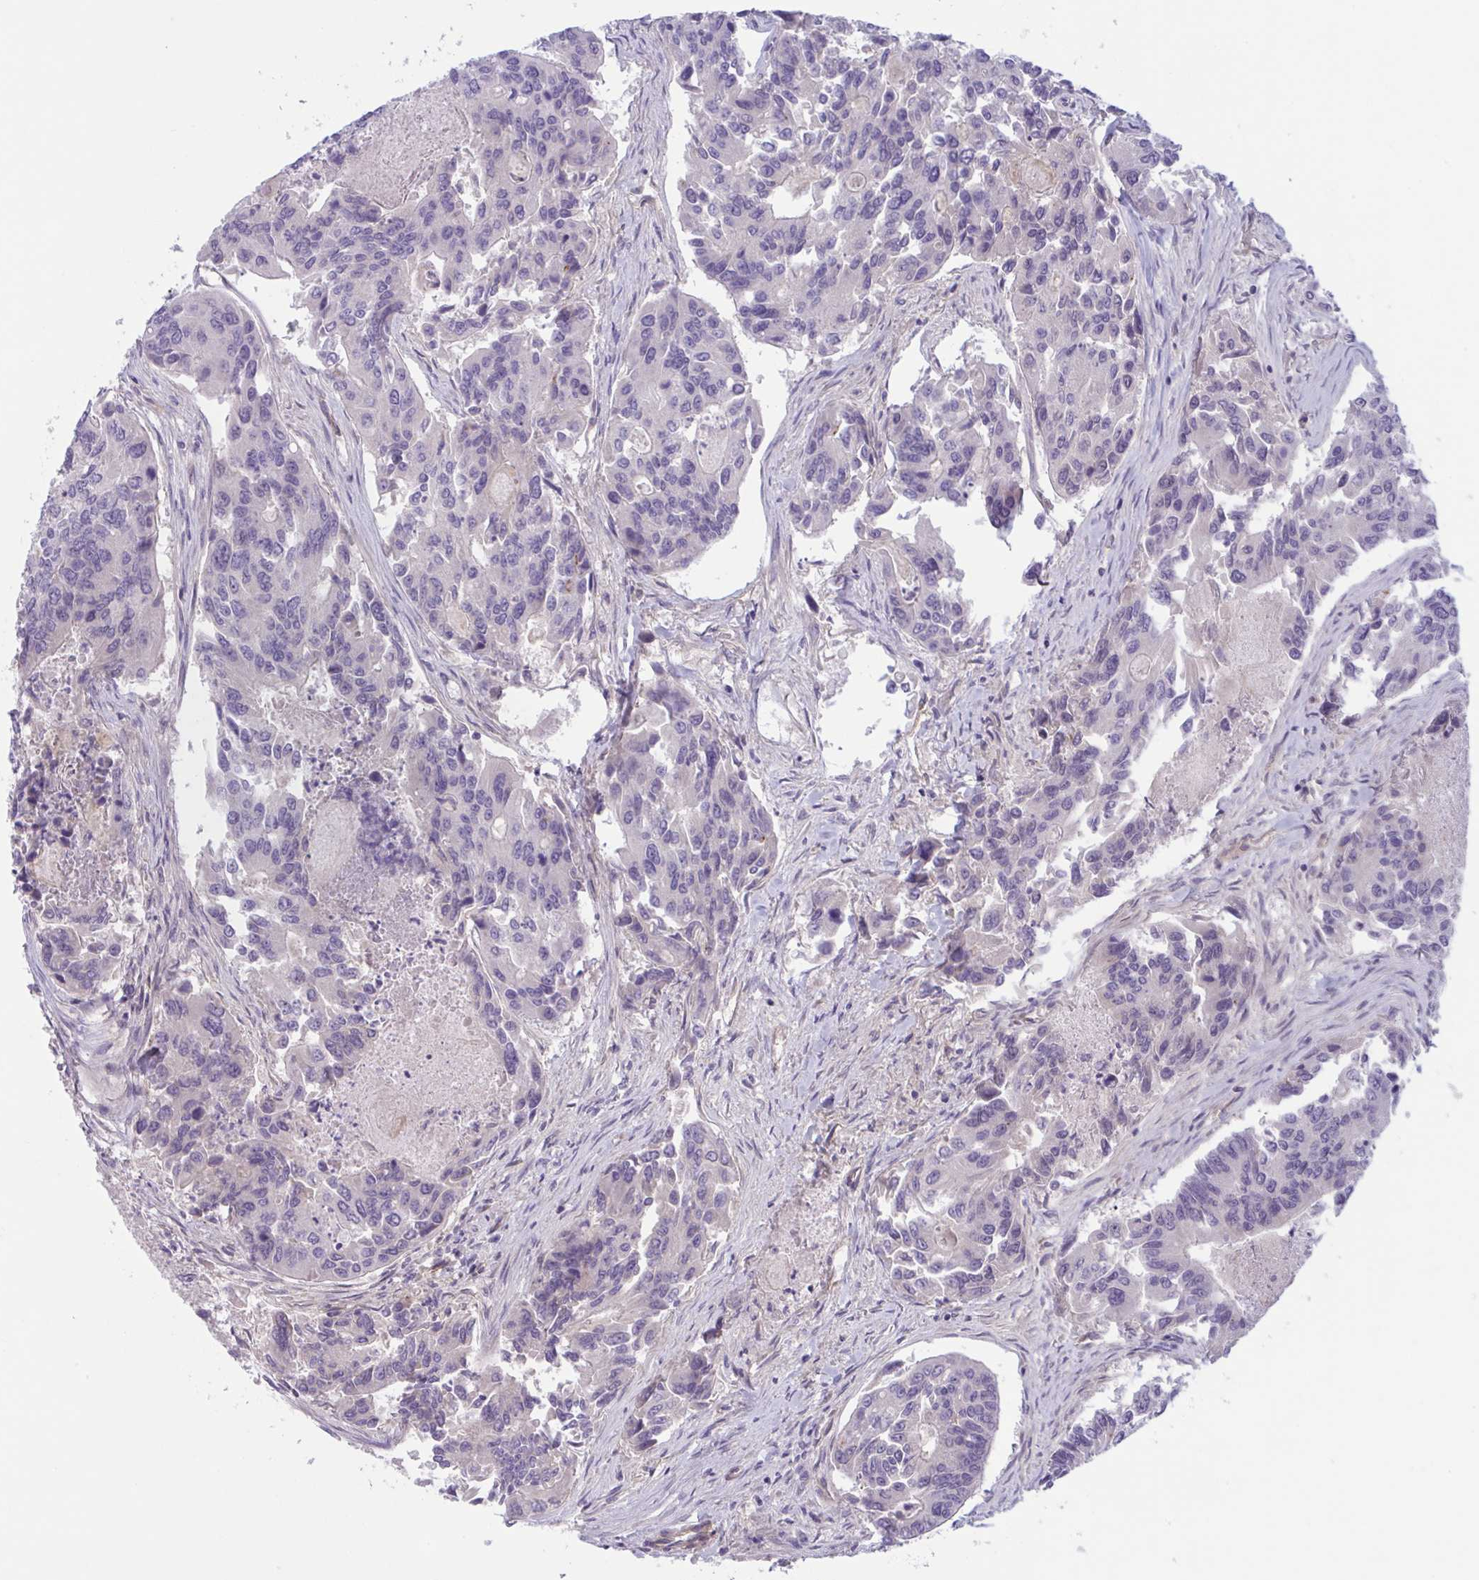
{"staining": {"intensity": "negative", "quantity": "none", "location": "none"}, "tissue": "colorectal cancer", "cell_type": "Tumor cells", "image_type": "cancer", "snomed": [{"axis": "morphology", "description": "Adenocarcinoma, NOS"}, {"axis": "topography", "description": "Colon"}], "caption": "There is no significant staining in tumor cells of colorectal cancer (adenocarcinoma). (DAB immunohistochemistry, high magnification).", "gene": "TTC7B", "patient": {"sex": "female", "age": 67}}